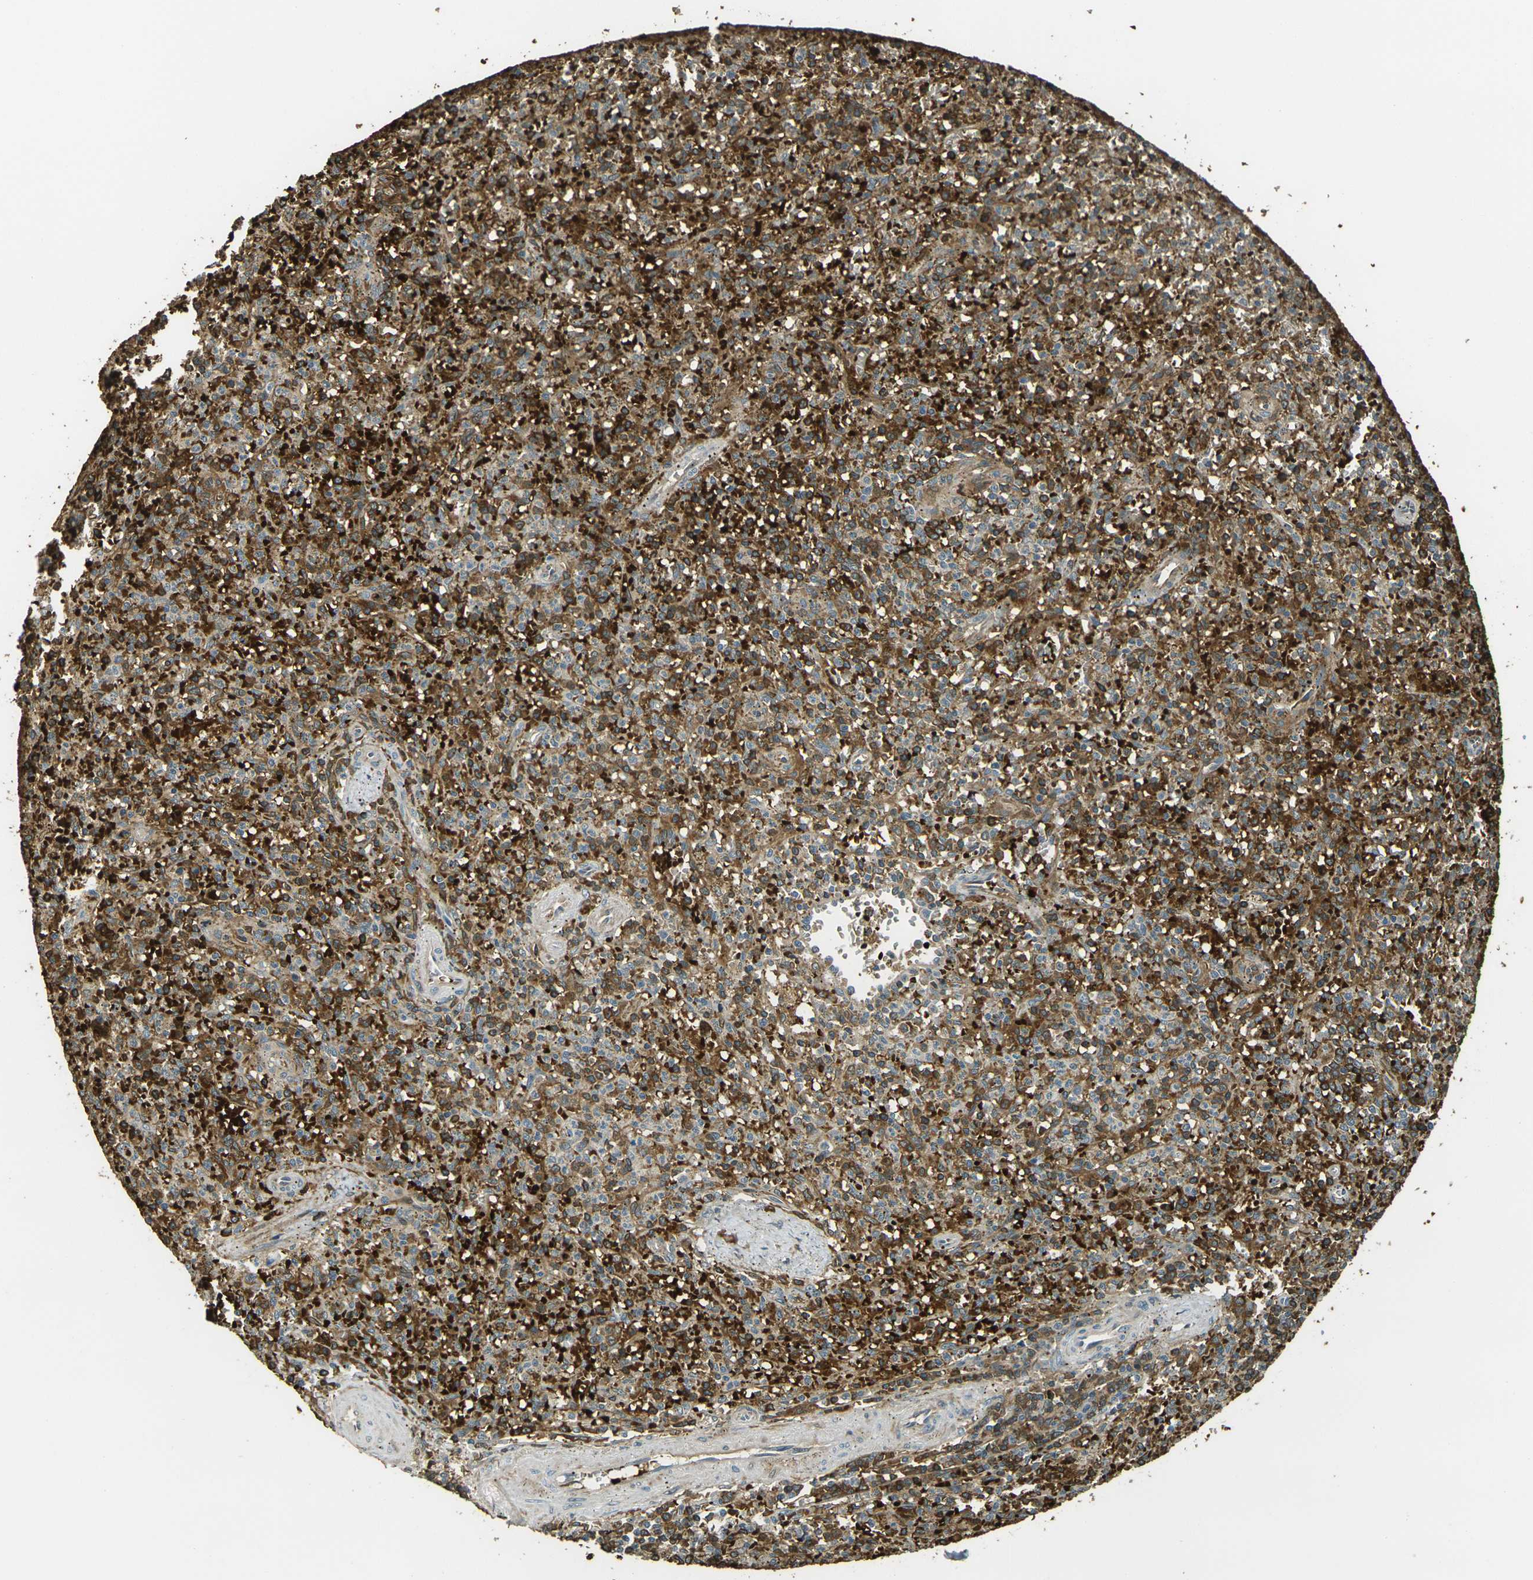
{"staining": {"intensity": "strong", "quantity": "25%-75%", "location": "cytoplasmic/membranous"}, "tissue": "spleen", "cell_type": "Cells in red pulp", "image_type": "normal", "snomed": [{"axis": "morphology", "description": "Normal tissue, NOS"}, {"axis": "topography", "description": "Spleen"}], "caption": "High-magnification brightfield microscopy of normal spleen stained with DAB (brown) and counterstained with hematoxylin (blue). cells in red pulp exhibit strong cytoplasmic/membranous expression is identified in about25%-75% of cells. The staining was performed using DAB to visualize the protein expression in brown, while the nuclei were stained in blue with hematoxylin (Magnification: 20x).", "gene": "TOR1A", "patient": {"sex": "male", "age": 72}}